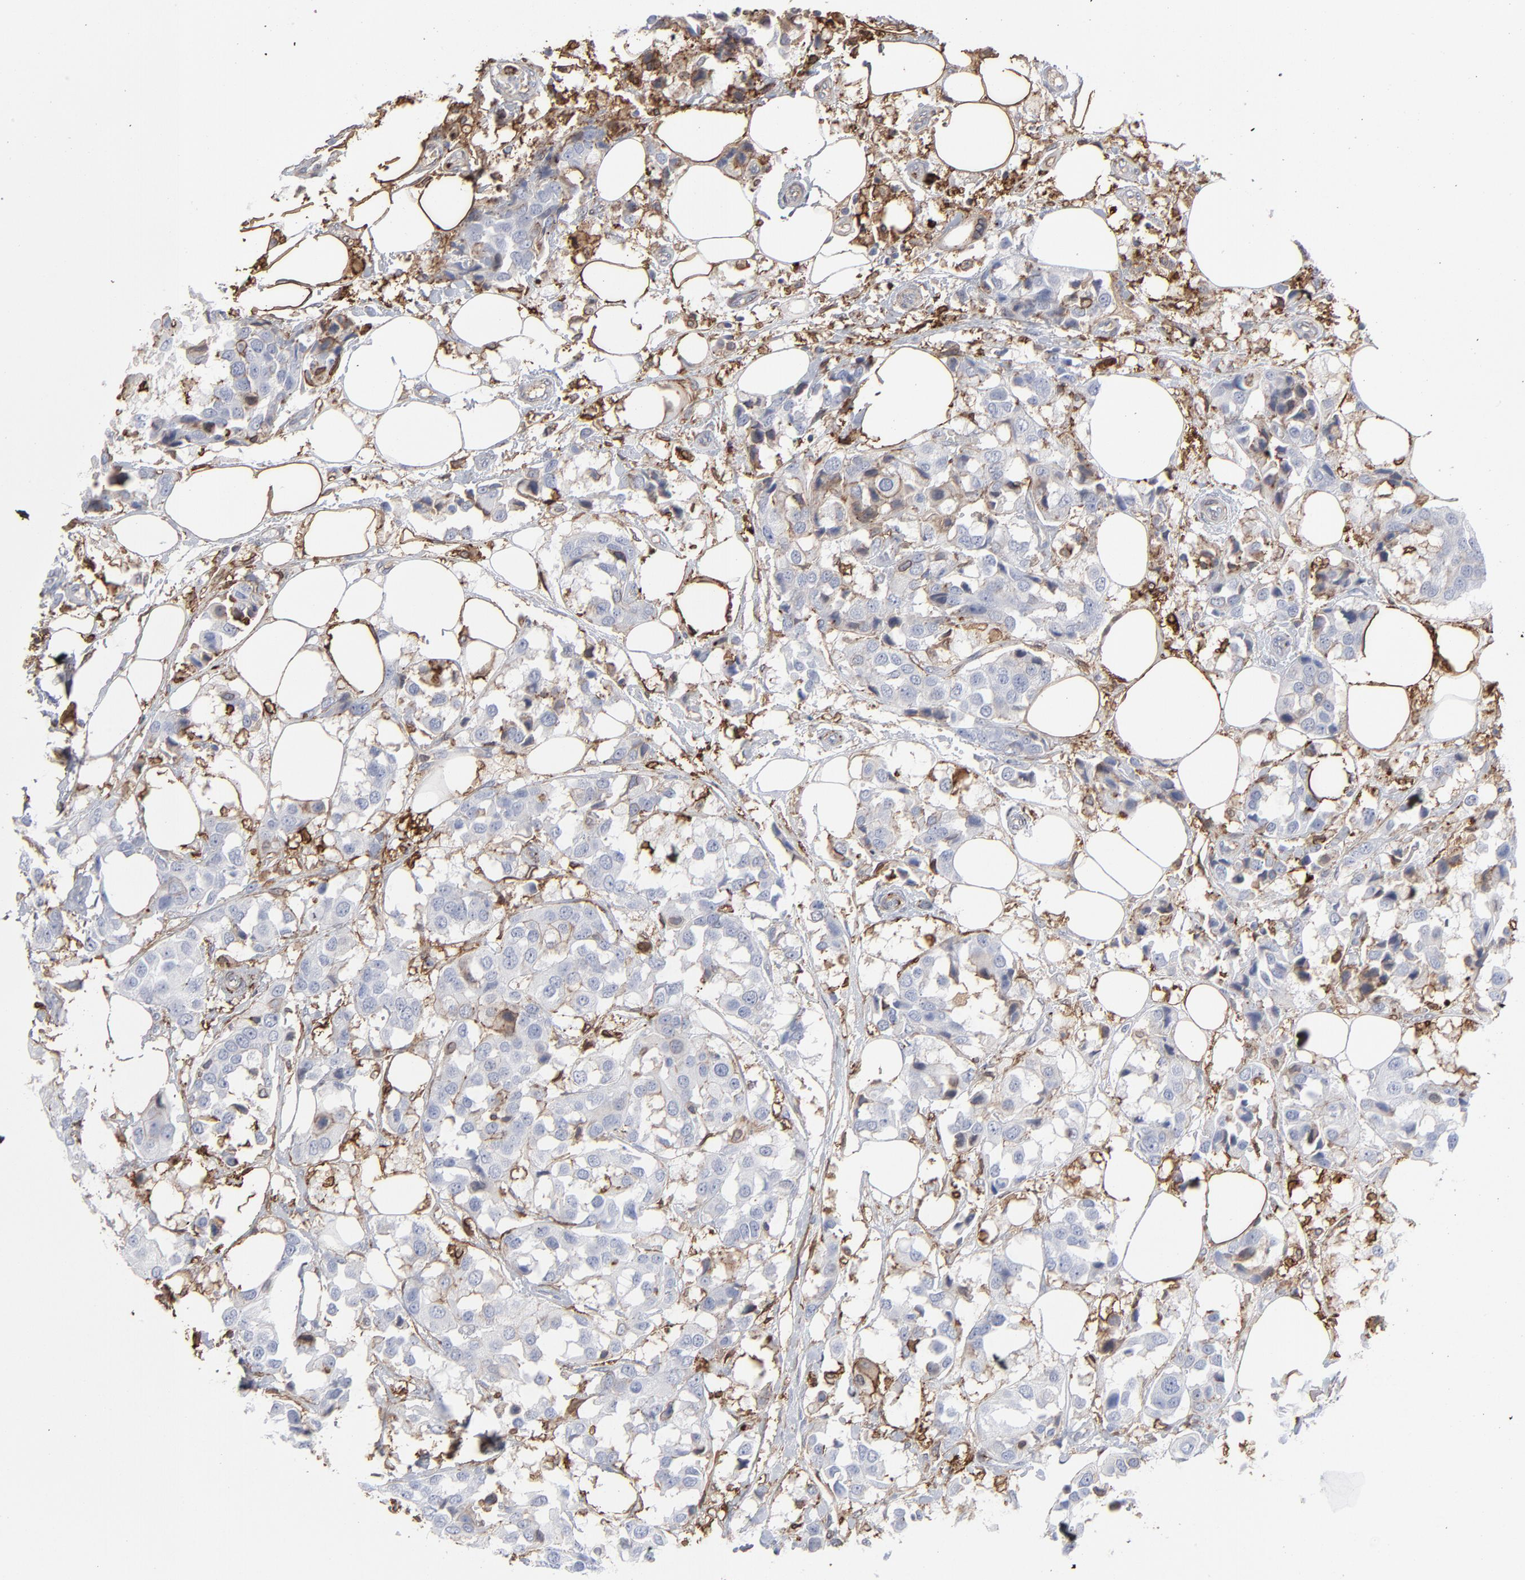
{"staining": {"intensity": "weak", "quantity": "<25%", "location": "cytoplasmic/membranous"}, "tissue": "breast cancer", "cell_type": "Tumor cells", "image_type": "cancer", "snomed": [{"axis": "morphology", "description": "Duct carcinoma"}, {"axis": "topography", "description": "Breast"}], "caption": "IHC photomicrograph of neoplastic tissue: human breast cancer (invasive ductal carcinoma) stained with DAB (3,3'-diaminobenzidine) shows no significant protein staining in tumor cells.", "gene": "ANXA5", "patient": {"sex": "female", "age": 80}}